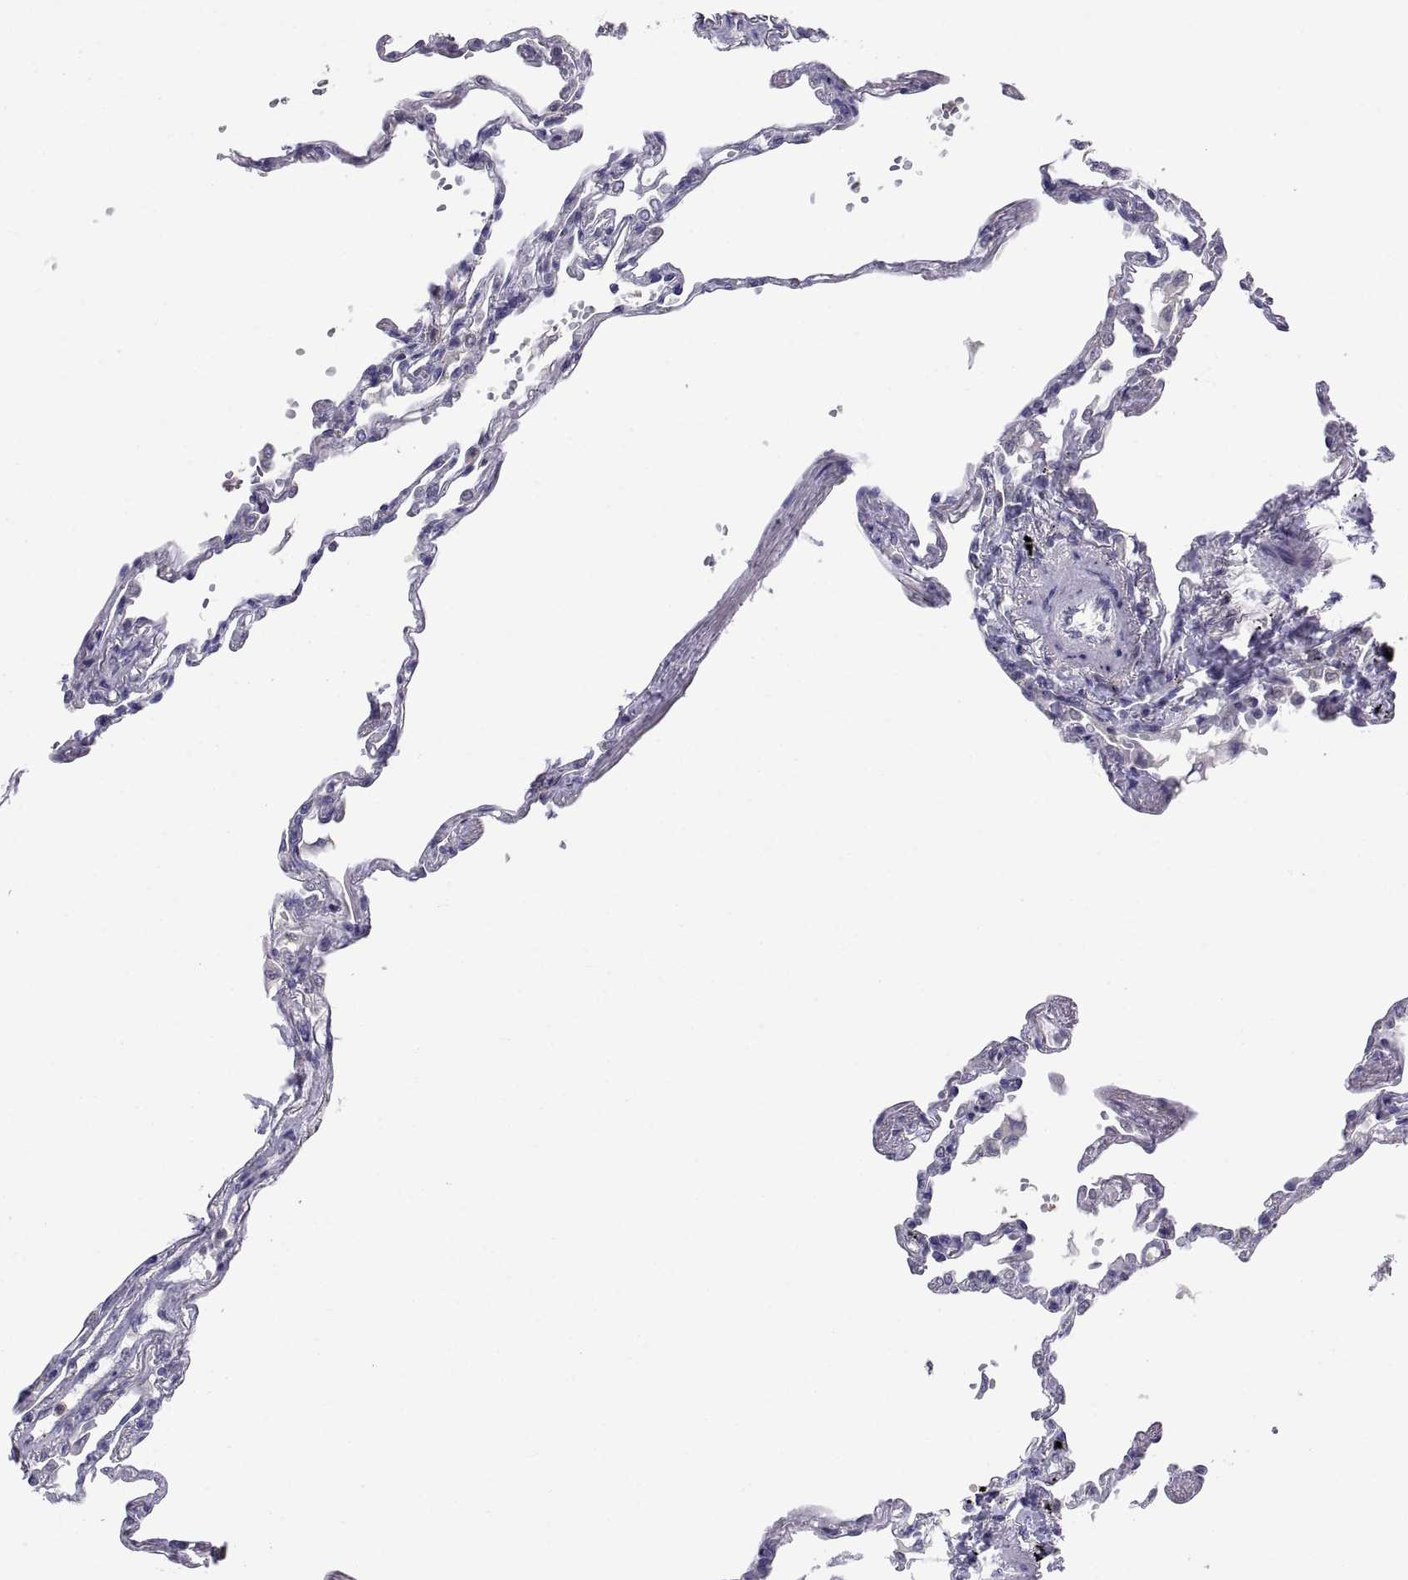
{"staining": {"intensity": "negative", "quantity": "none", "location": "none"}, "tissue": "lung", "cell_type": "Alveolar cells", "image_type": "normal", "snomed": [{"axis": "morphology", "description": "Normal tissue, NOS"}, {"axis": "topography", "description": "Lung"}], "caption": "Immunohistochemistry (IHC) of benign lung demonstrates no positivity in alveolar cells. Nuclei are stained in blue.", "gene": "PKP1", "patient": {"sex": "male", "age": 78}}